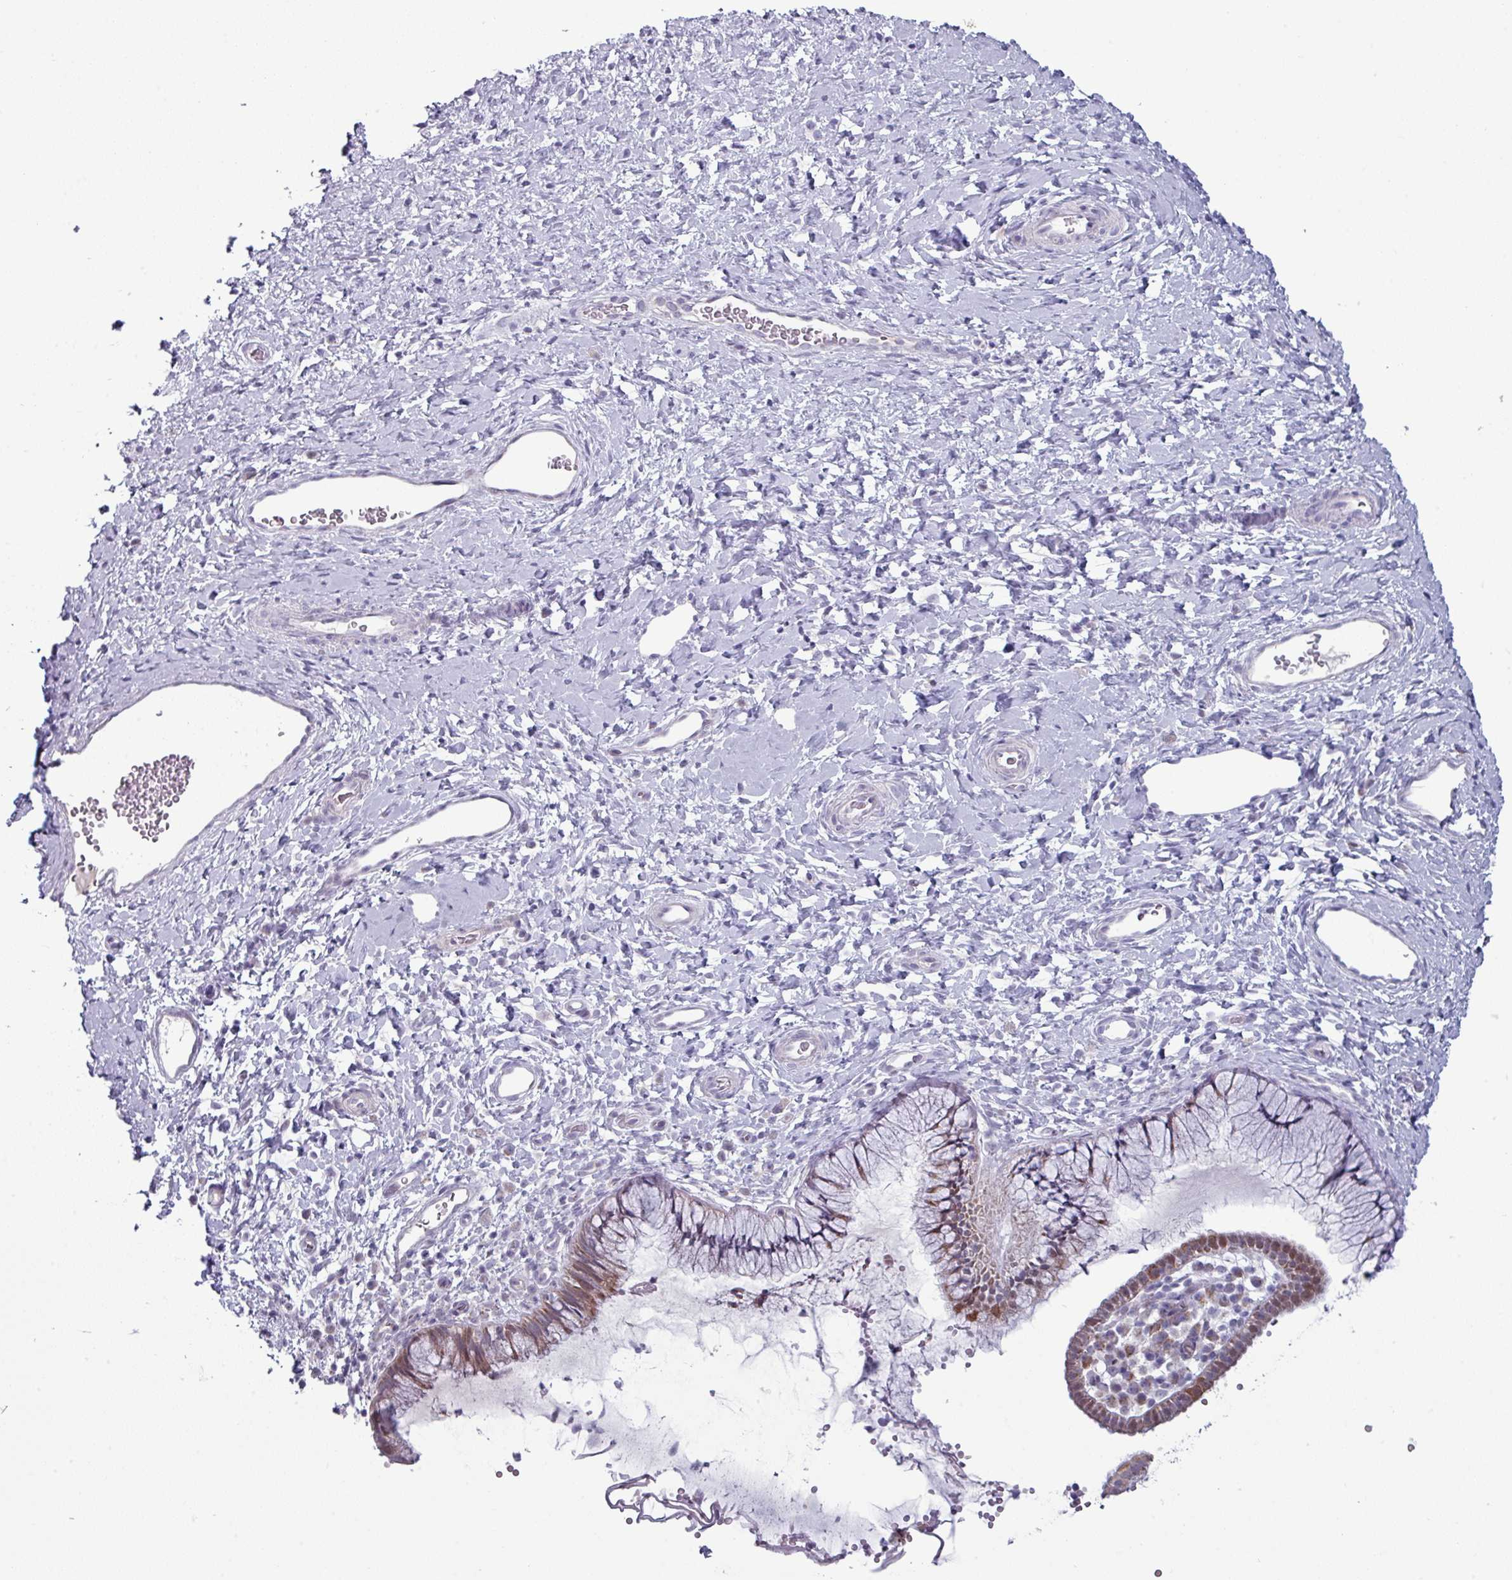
{"staining": {"intensity": "moderate", "quantity": ">75%", "location": "cytoplasmic/membranous"}, "tissue": "cervix", "cell_type": "Glandular cells", "image_type": "normal", "snomed": [{"axis": "morphology", "description": "Normal tissue, NOS"}, {"axis": "topography", "description": "Cervix"}], "caption": "Immunohistochemistry (IHC) histopathology image of unremarkable cervix: human cervix stained using IHC shows medium levels of moderate protein expression localized specifically in the cytoplasmic/membranous of glandular cells, appearing as a cytoplasmic/membranous brown color.", "gene": "ZNF615", "patient": {"sex": "female", "age": 36}}